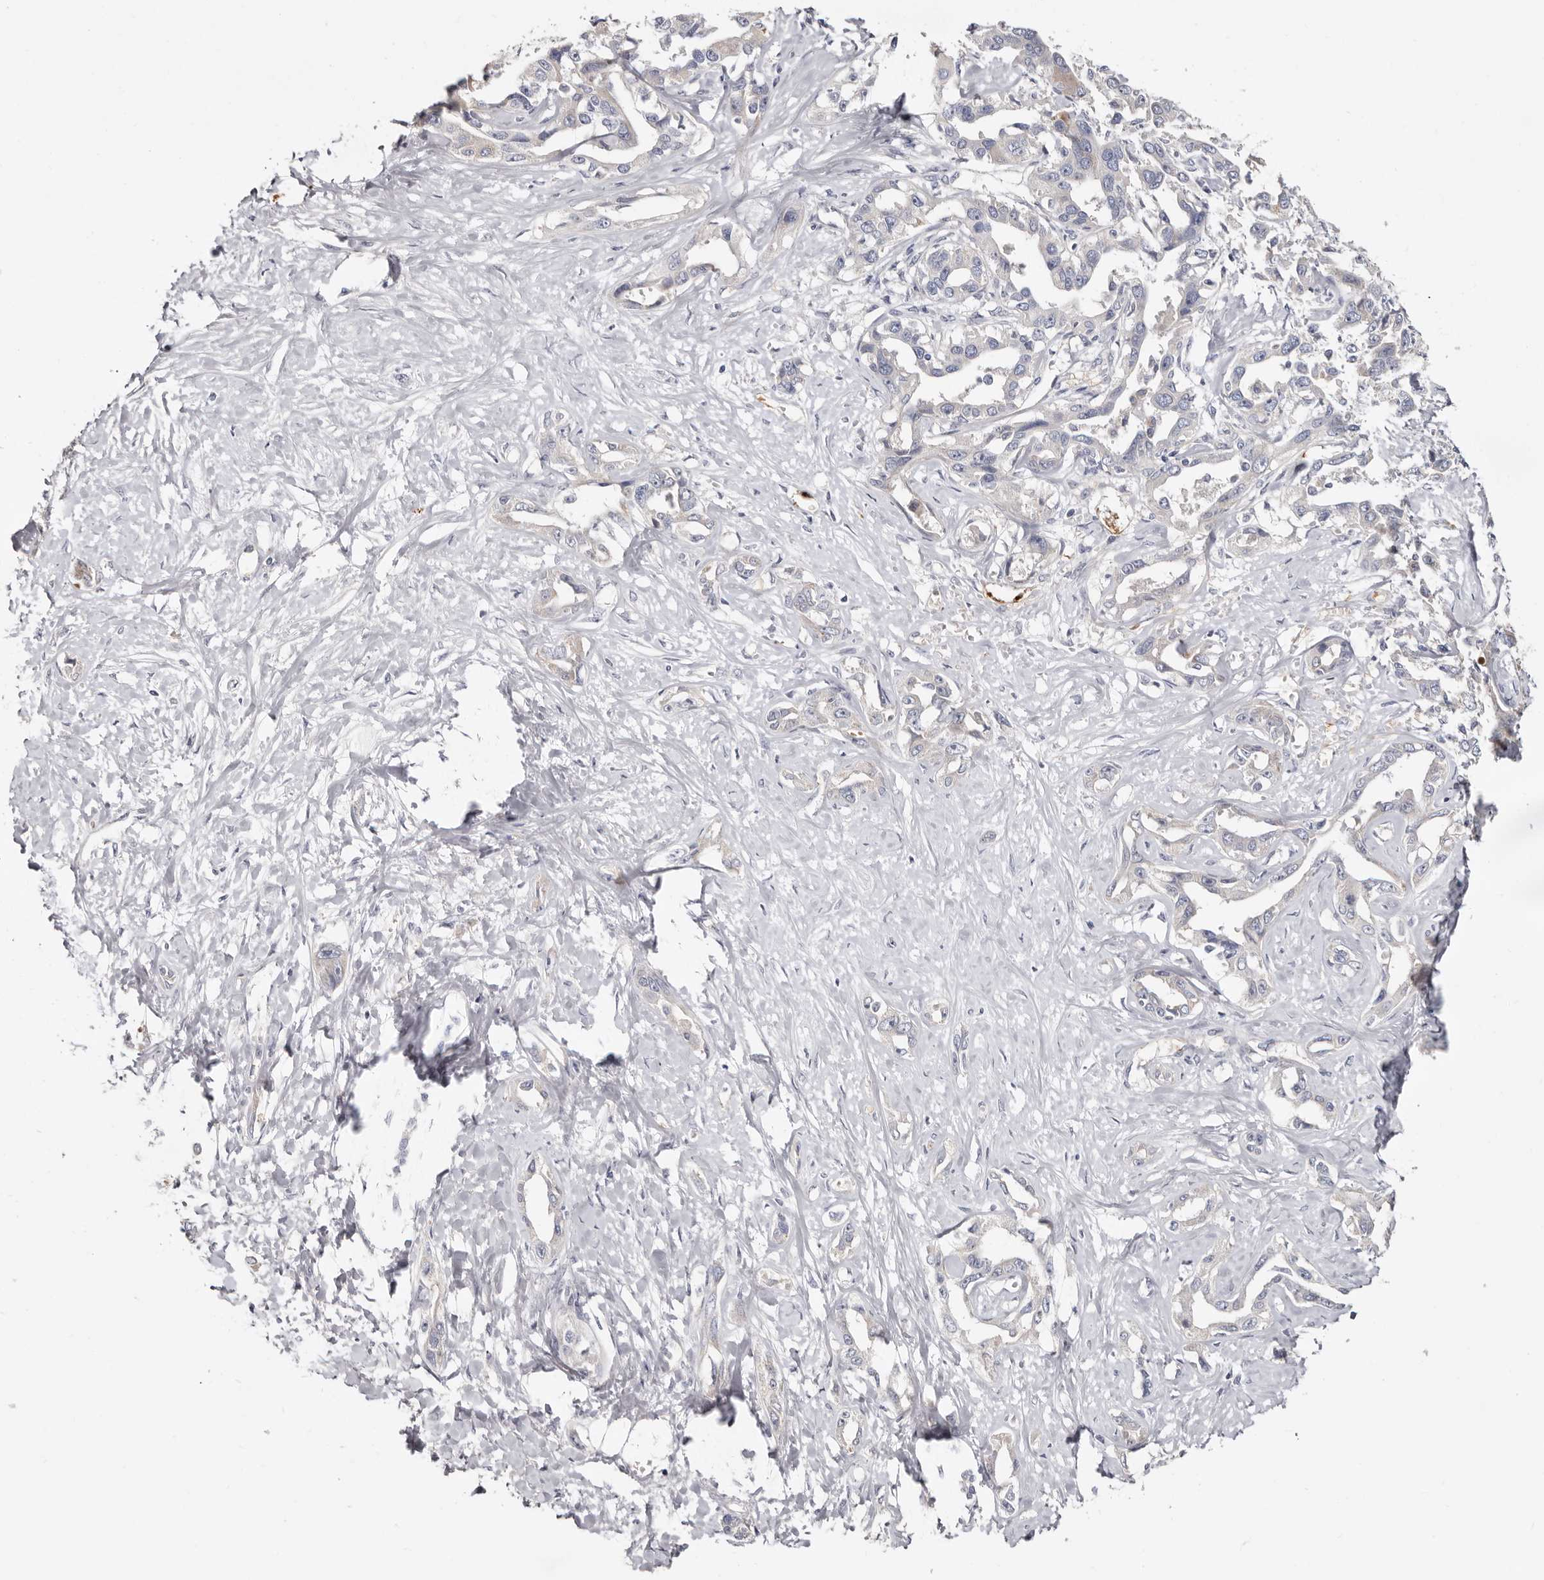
{"staining": {"intensity": "weak", "quantity": "<25%", "location": "cytoplasmic/membranous"}, "tissue": "liver cancer", "cell_type": "Tumor cells", "image_type": "cancer", "snomed": [{"axis": "morphology", "description": "Cholangiocarcinoma"}, {"axis": "topography", "description": "Liver"}], "caption": "High magnification brightfield microscopy of cholangiocarcinoma (liver) stained with DAB (3,3'-diaminobenzidine) (brown) and counterstained with hematoxylin (blue): tumor cells show no significant staining.", "gene": "SPTA1", "patient": {"sex": "male", "age": 59}}